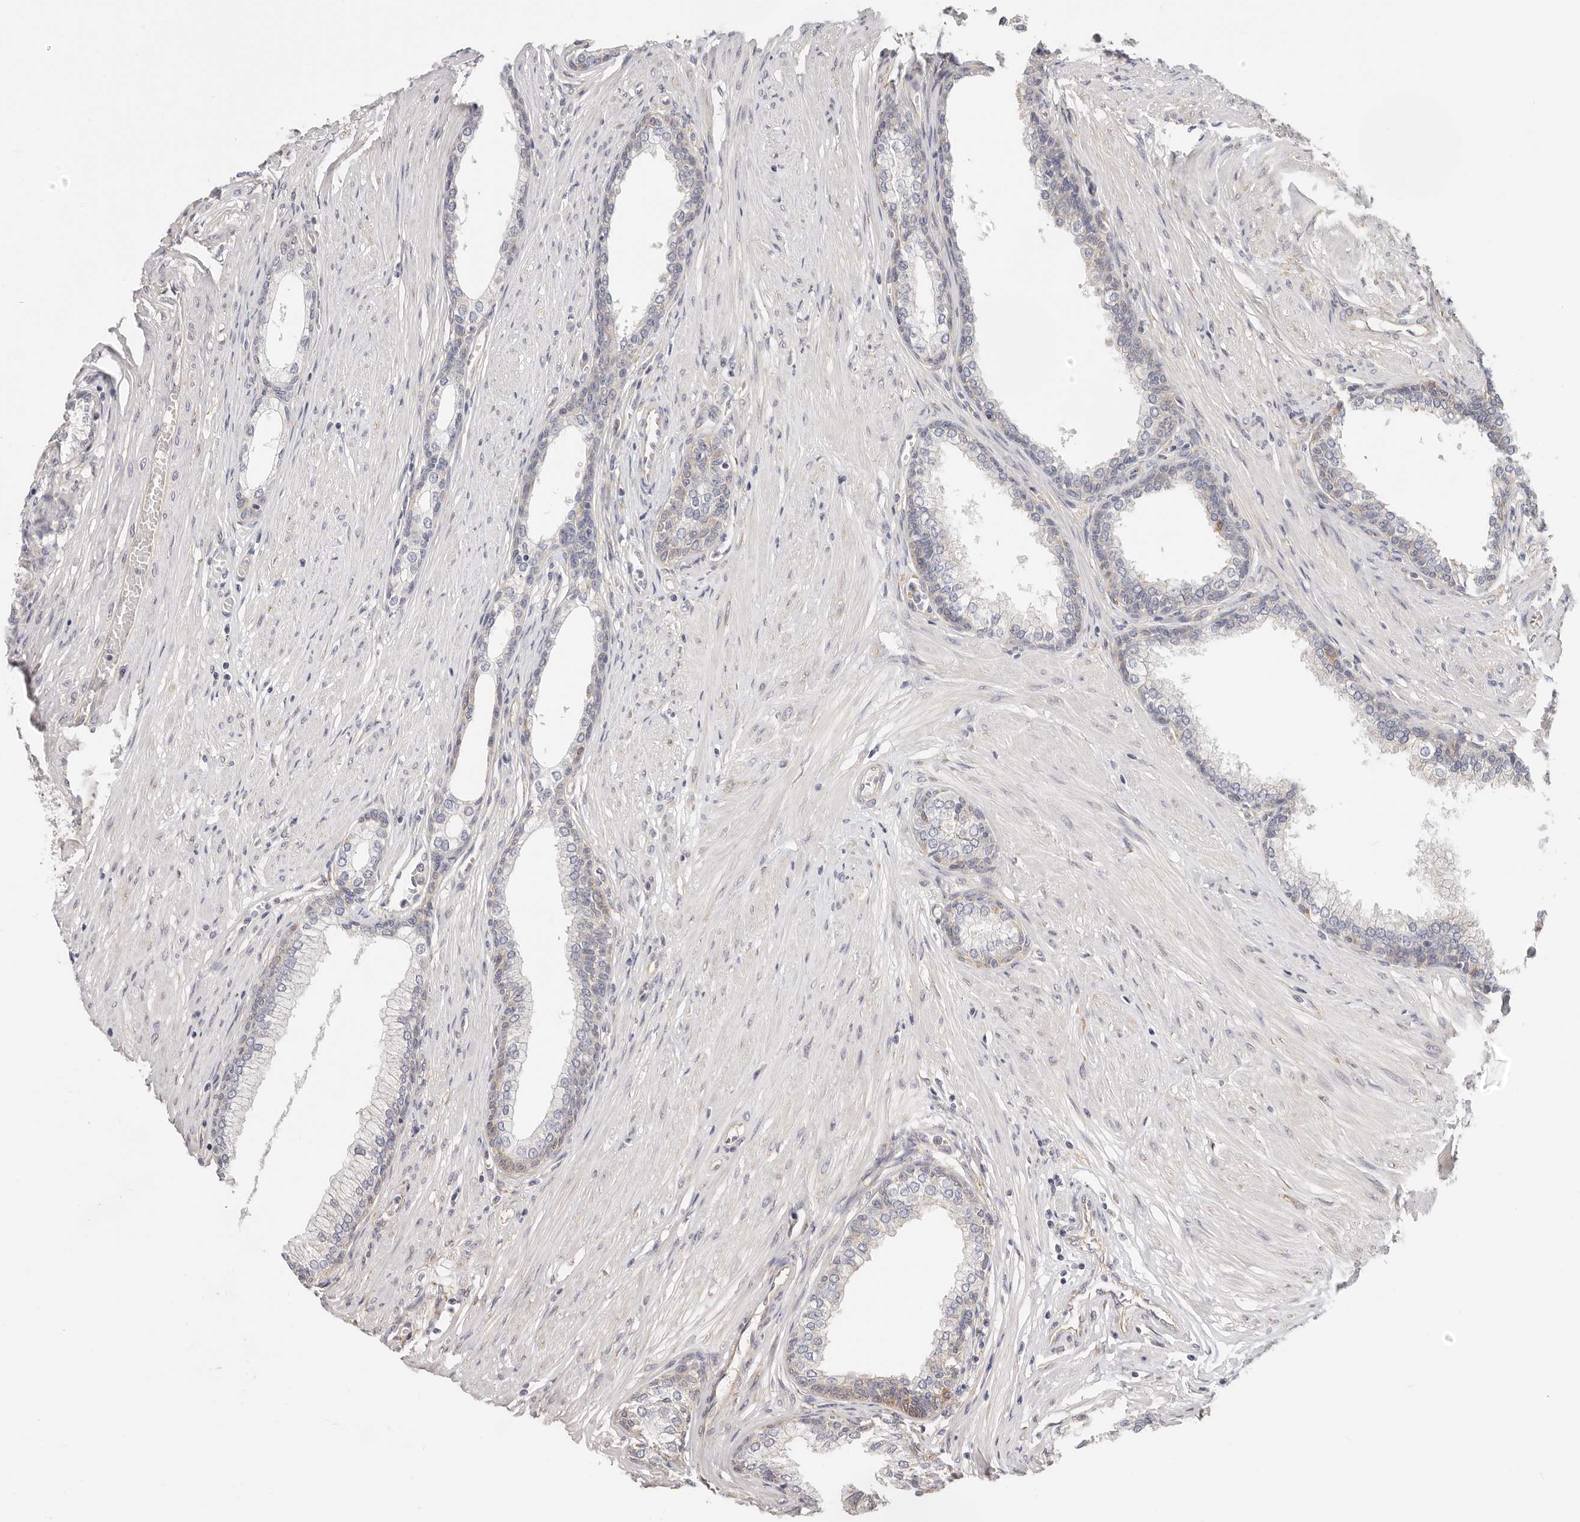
{"staining": {"intensity": "weak", "quantity": "25%-75%", "location": "cytoplasmic/membranous"}, "tissue": "prostate", "cell_type": "Glandular cells", "image_type": "normal", "snomed": [{"axis": "morphology", "description": "Normal tissue, NOS"}, {"axis": "morphology", "description": "Urothelial carcinoma, Low grade"}, {"axis": "topography", "description": "Urinary bladder"}, {"axis": "topography", "description": "Prostate"}], "caption": "Immunohistochemistry photomicrograph of normal prostate: human prostate stained using IHC demonstrates low levels of weak protein expression localized specifically in the cytoplasmic/membranous of glandular cells, appearing as a cytoplasmic/membranous brown color.", "gene": "AFDN", "patient": {"sex": "male", "age": 60}}